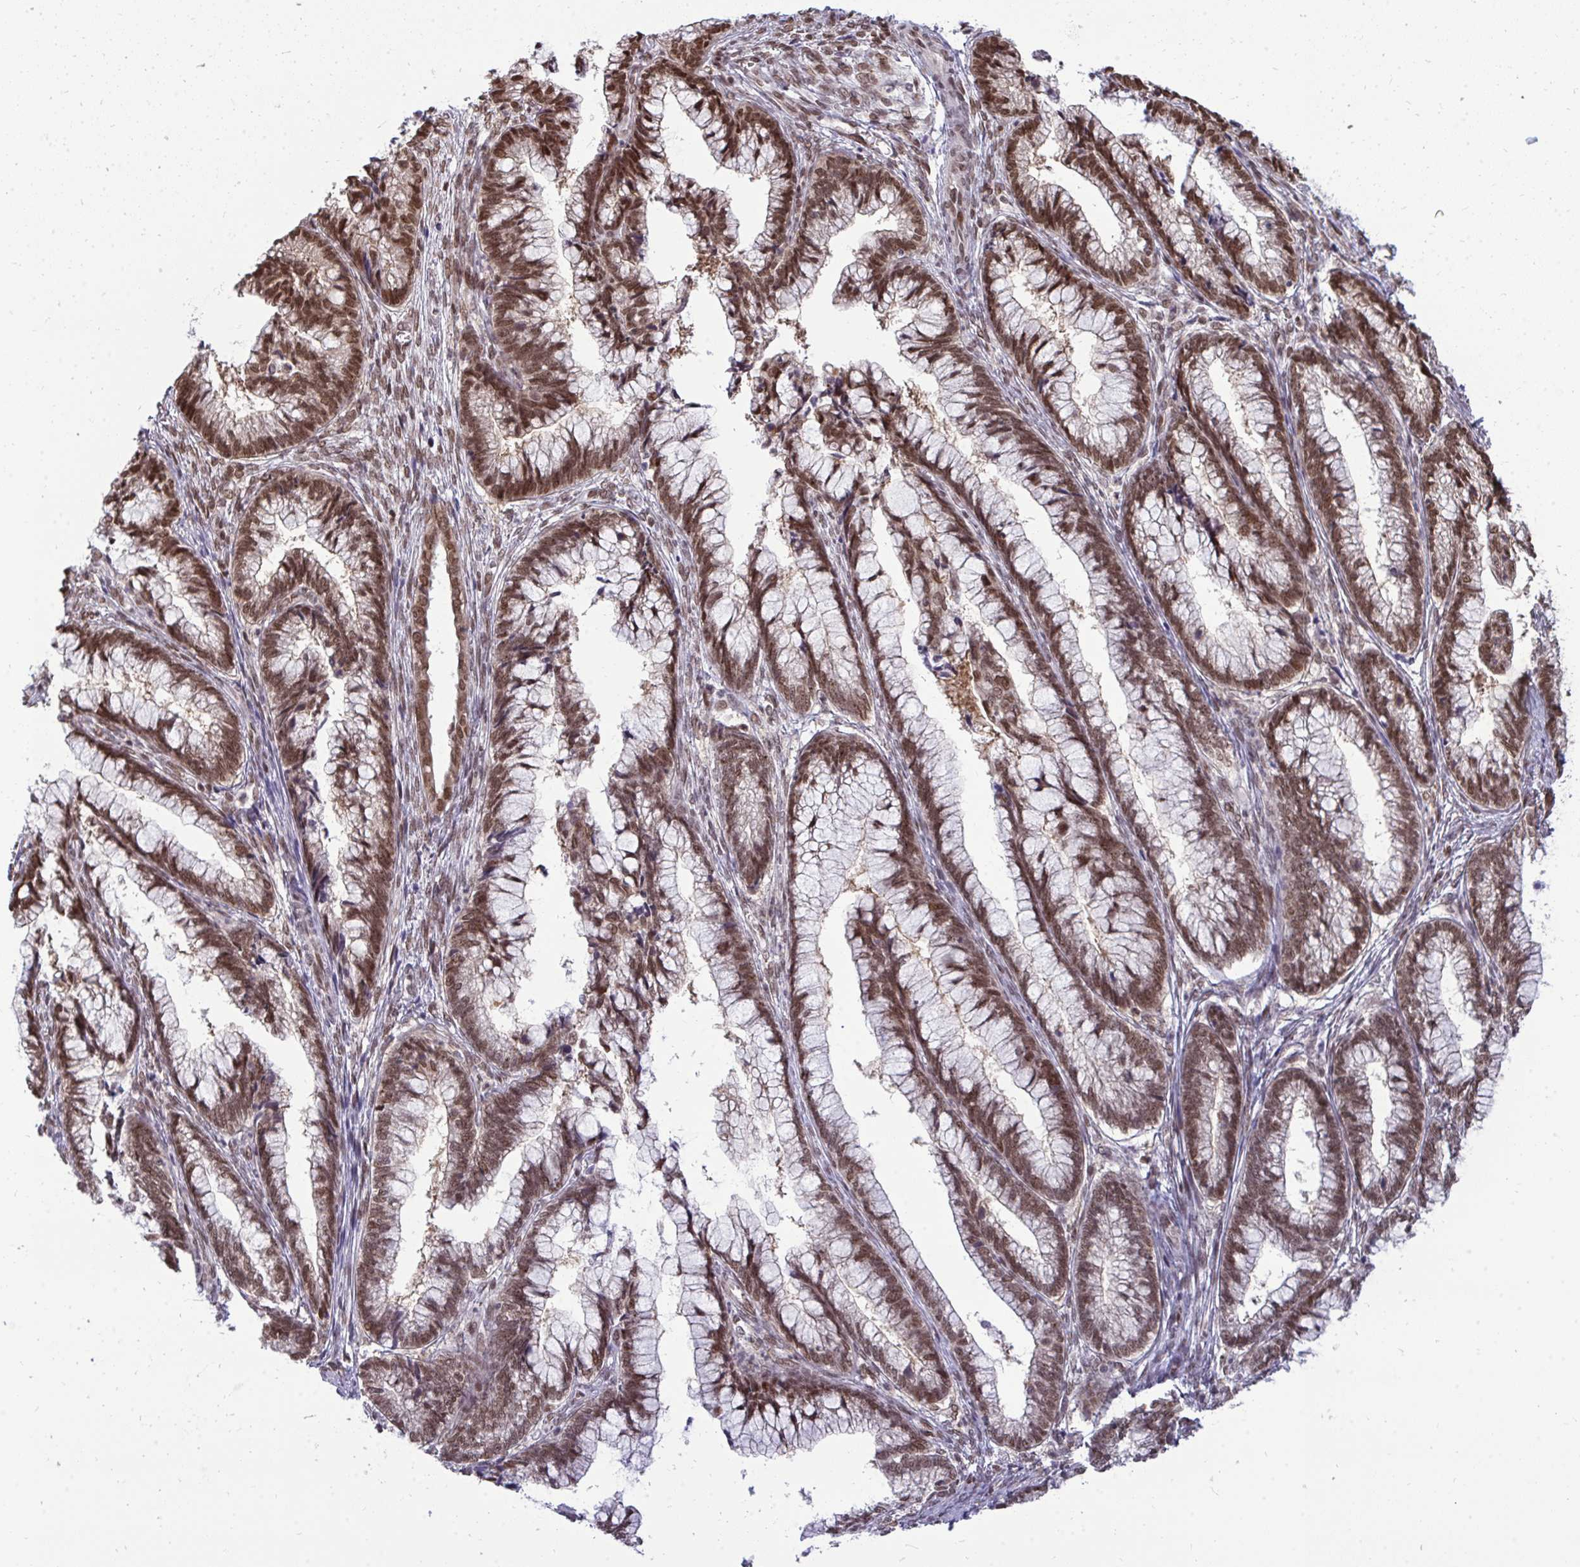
{"staining": {"intensity": "moderate", "quantity": ">75%", "location": "nuclear"}, "tissue": "cervical cancer", "cell_type": "Tumor cells", "image_type": "cancer", "snomed": [{"axis": "morphology", "description": "Adenocarcinoma, NOS"}, {"axis": "topography", "description": "Cervix"}], "caption": "This photomicrograph shows IHC staining of adenocarcinoma (cervical), with medium moderate nuclear staining in about >75% of tumor cells.", "gene": "JPT1", "patient": {"sex": "female", "age": 44}}